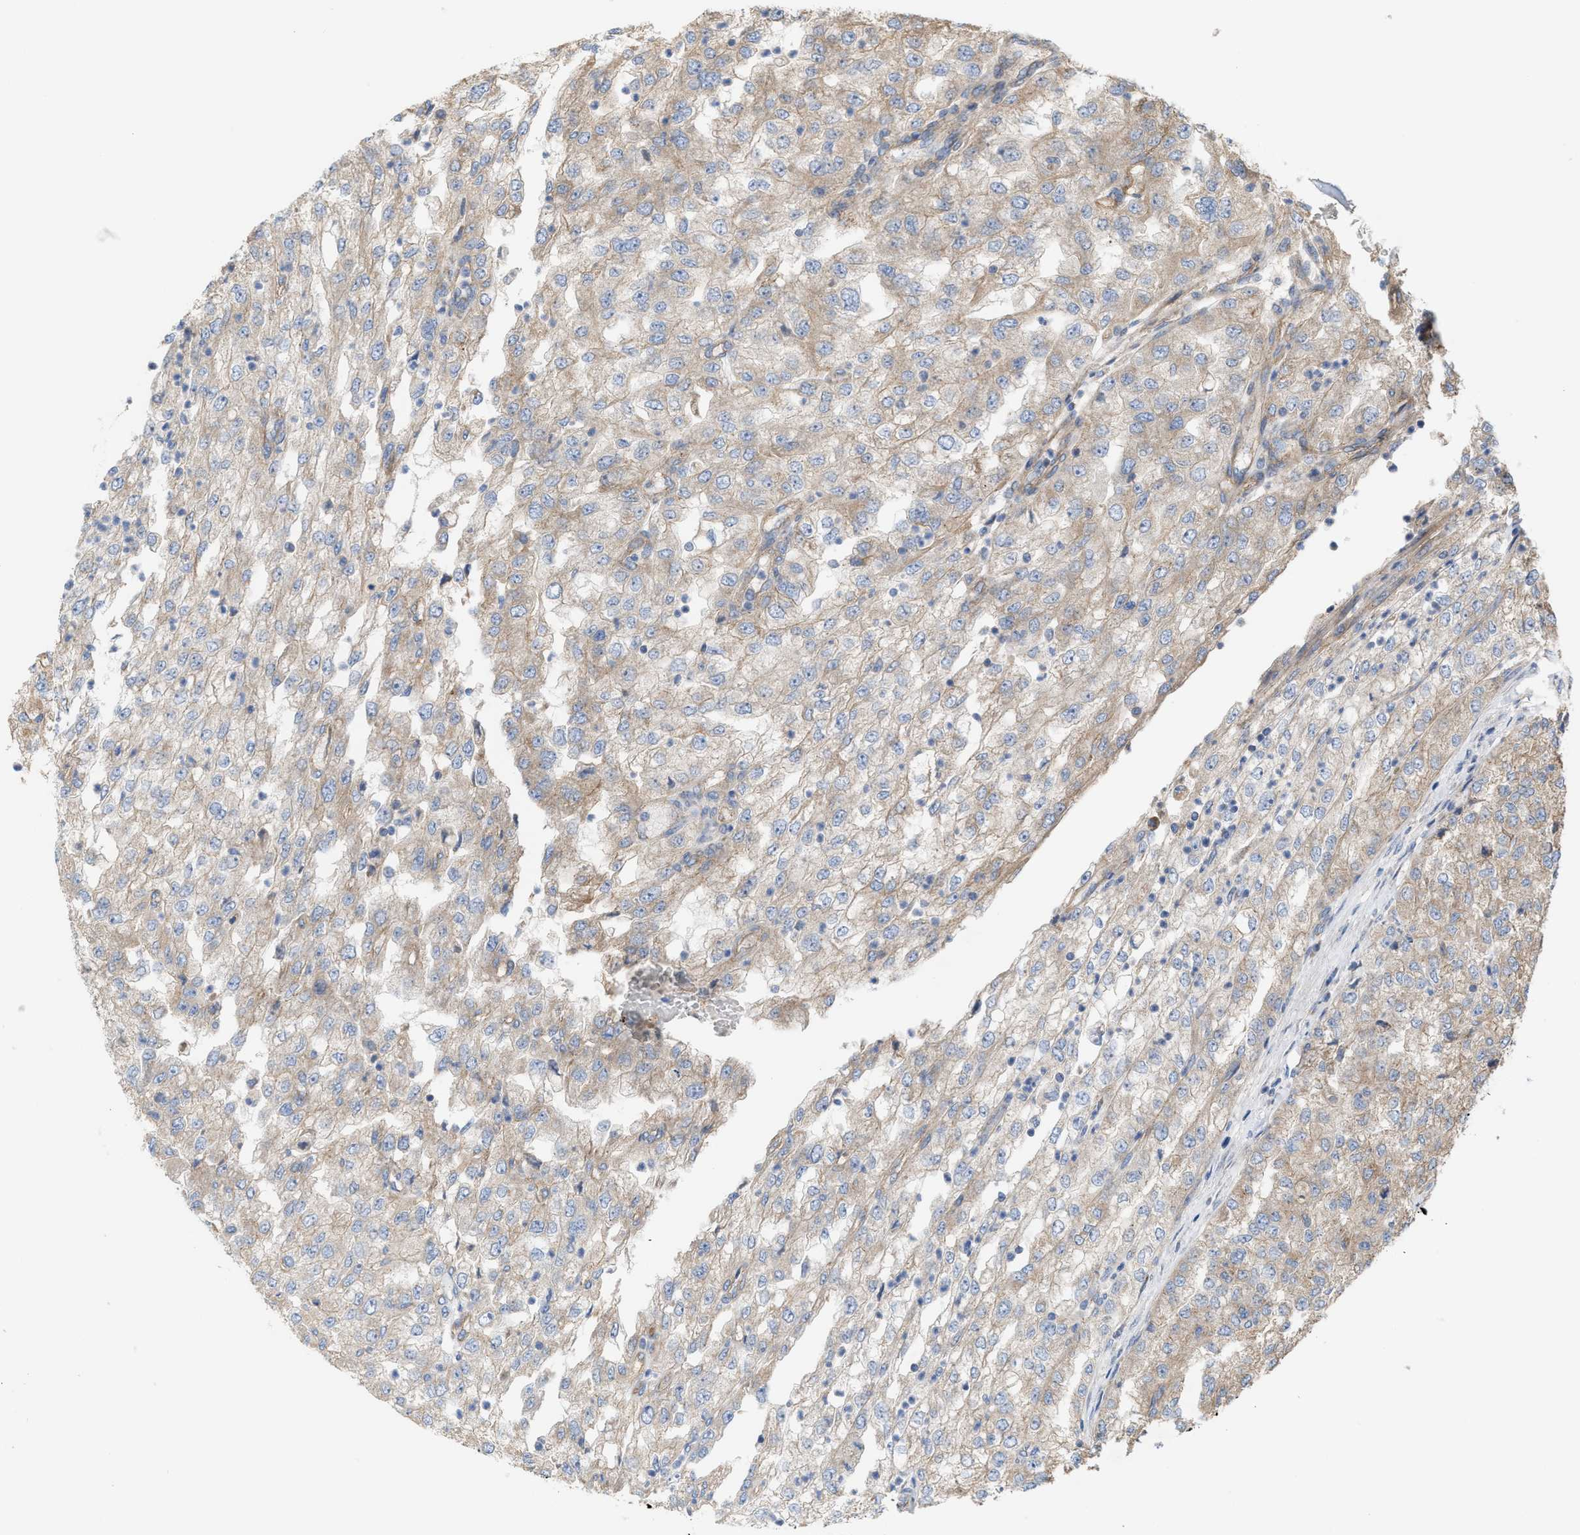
{"staining": {"intensity": "weak", "quantity": "<25%", "location": "cytoplasmic/membranous"}, "tissue": "renal cancer", "cell_type": "Tumor cells", "image_type": "cancer", "snomed": [{"axis": "morphology", "description": "Adenocarcinoma, NOS"}, {"axis": "topography", "description": "Kidney"}], "caption": "The immunohistochemistry (IHC) image has no significant staining in tumor cells of renal adenocarcinoma tissue.", "gene": "OXSM", "patient": {"sex": "female", "age": 54}}